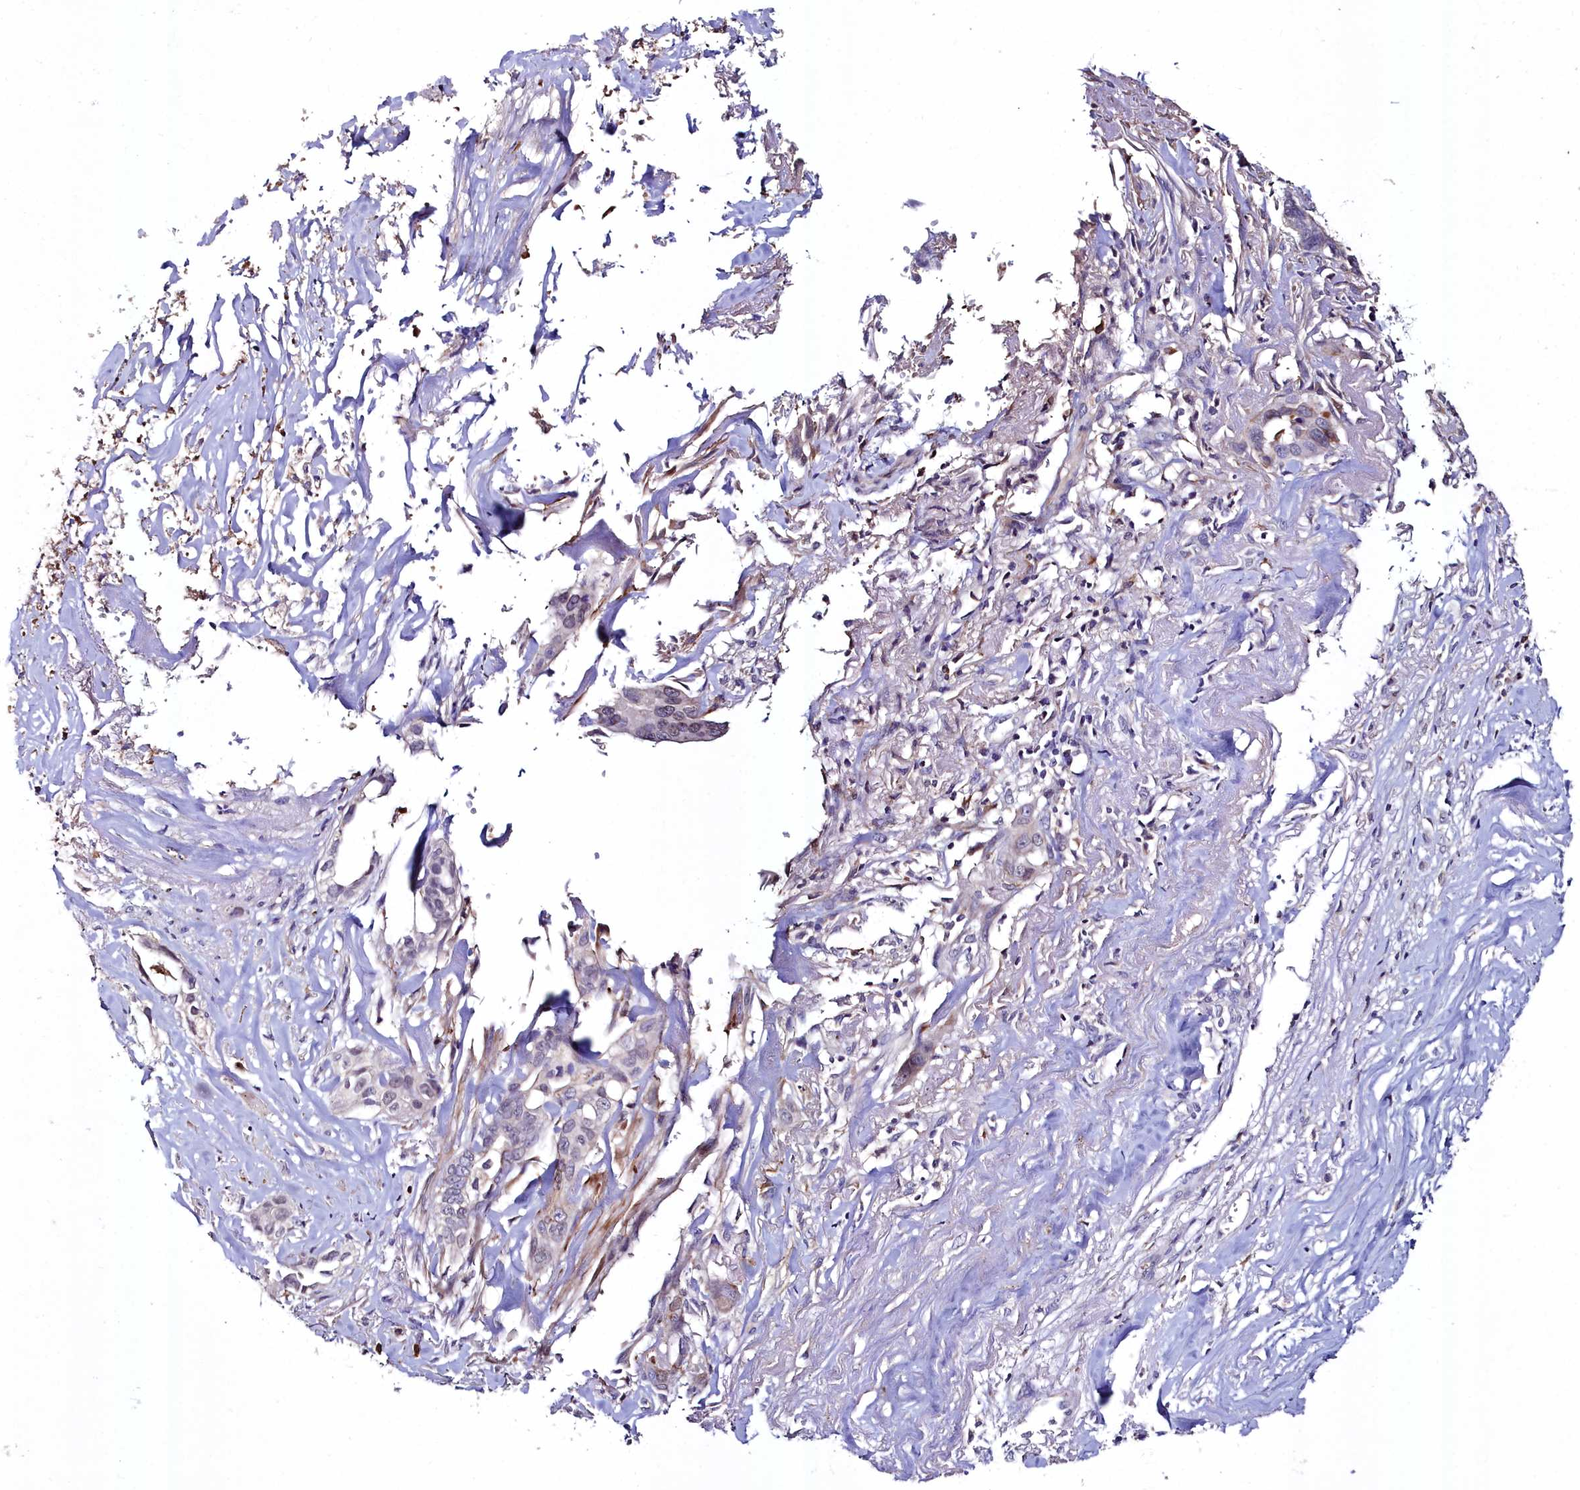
{"staining": {"intensity": "negative", "quantity": "none", "location": "none"}, "tissue": "liver cancer", "cell_type": "Tumor cells", "image_type": "cancer", "snomed": [{"axis": "morphology", "description": "Cholangiocarcinoma"}, {"axis": "topography", "description": "Liver"}], "caption": "Immunohistochemistry micrograph of neoplastic tissue: cholangiocarcinoma (liver) stained with DAB reveals no significant protein staining in tumor cells. (DAB immunohistochemistry visualized using brightfield microscopy, high magnification).", "gene": "AMBRA1", "patient": {"sex": "female", "age": 79}}